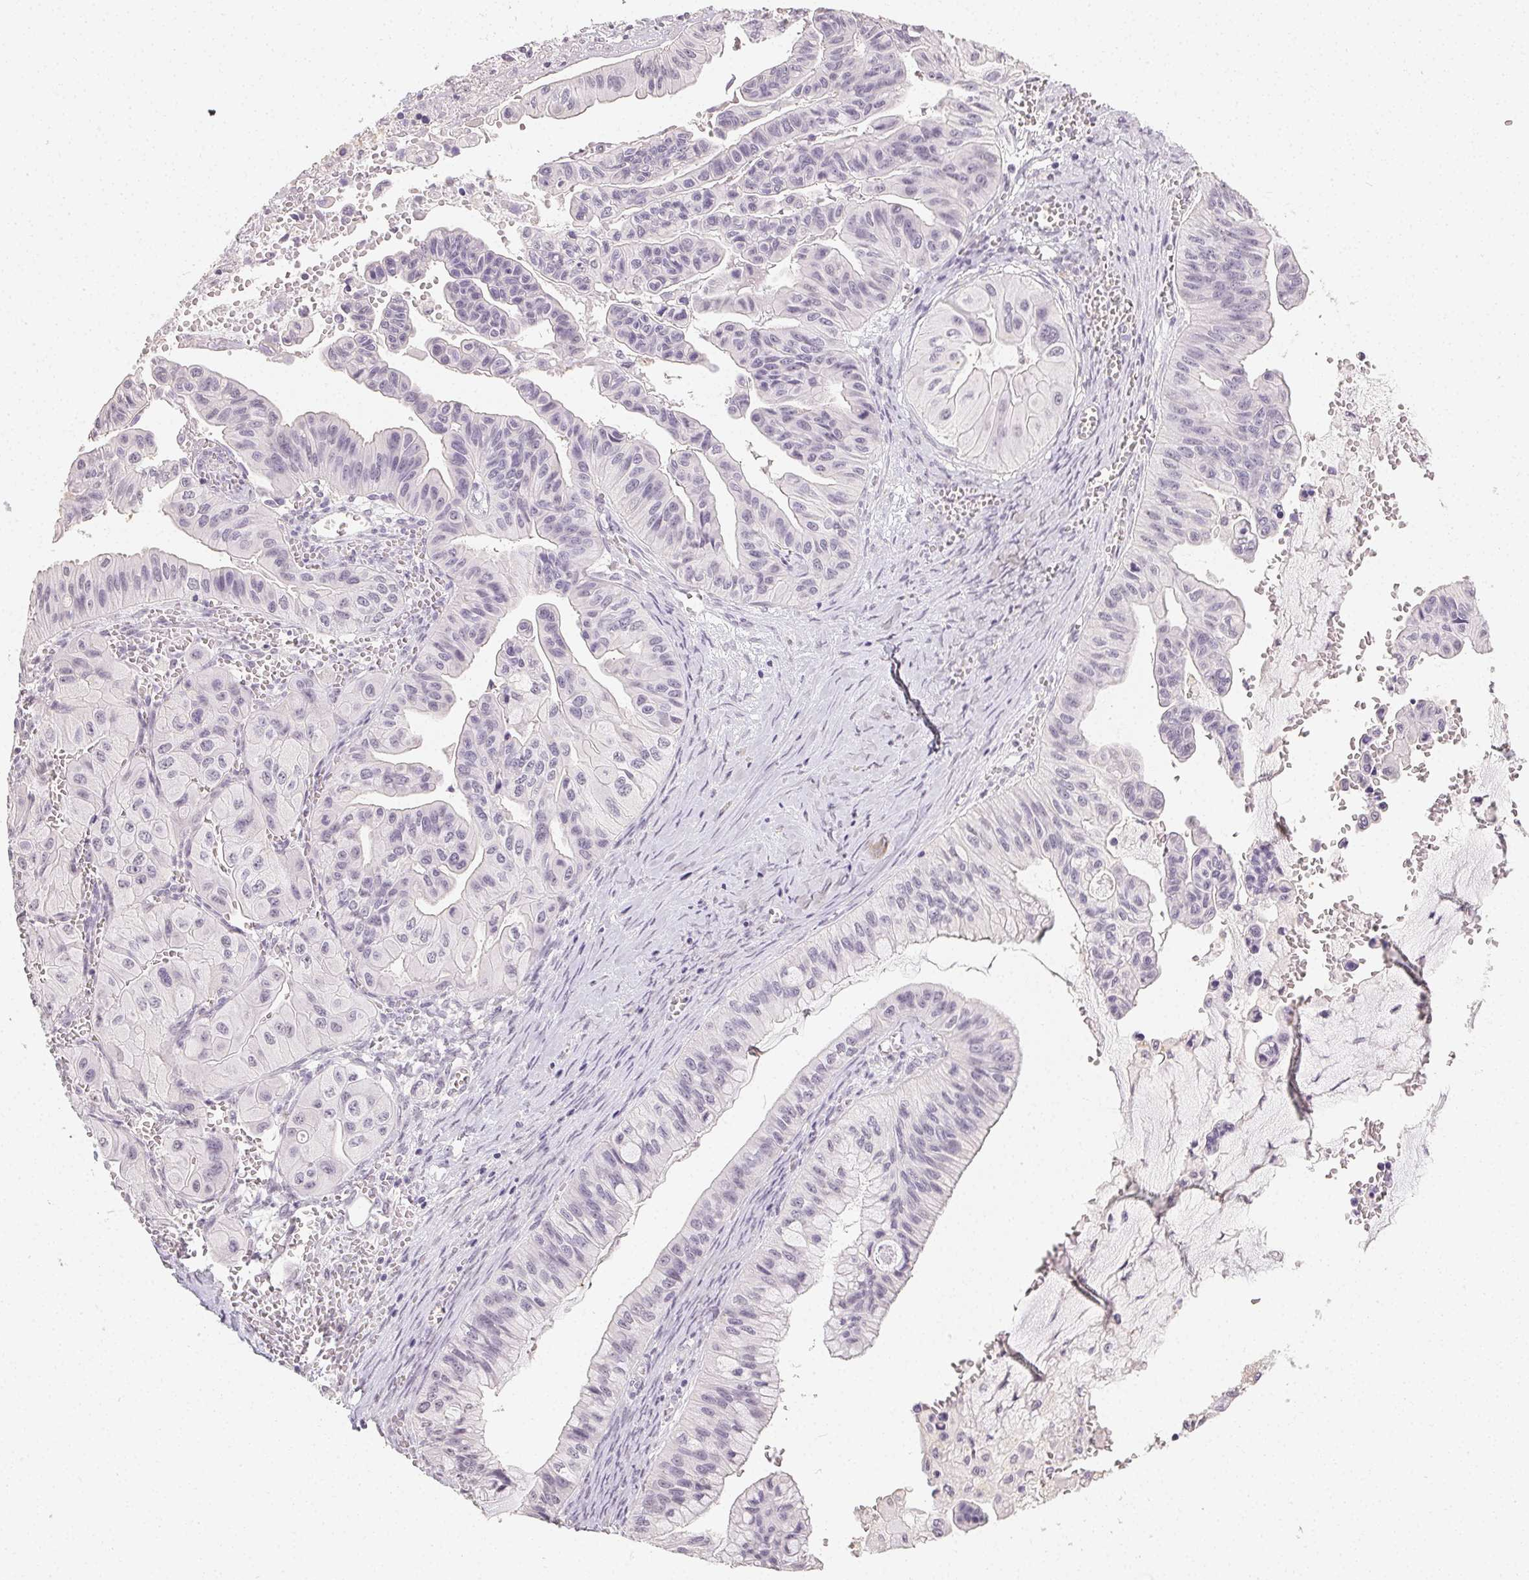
{"staining": {"intensity": "negative", "quantity": "none", "location": "none"}, "tissue": "ovarian cancer", "cell_type": "Tumor cells", "image_type": "cancer", "snomed": [{"axis": "morphology", "description": "Cystadenocarcinoma, mucinous, NOS"}, {"axis": "topography", "description": "Ovary"}], "caption": "This is an immunohistochemistry photomicrograph of mucinous cystadenocarcinoma (ovarian). There is no staining in tumor cells.", "gene": "TMEM174", "patient": {"sex": "female", "age": 72}}